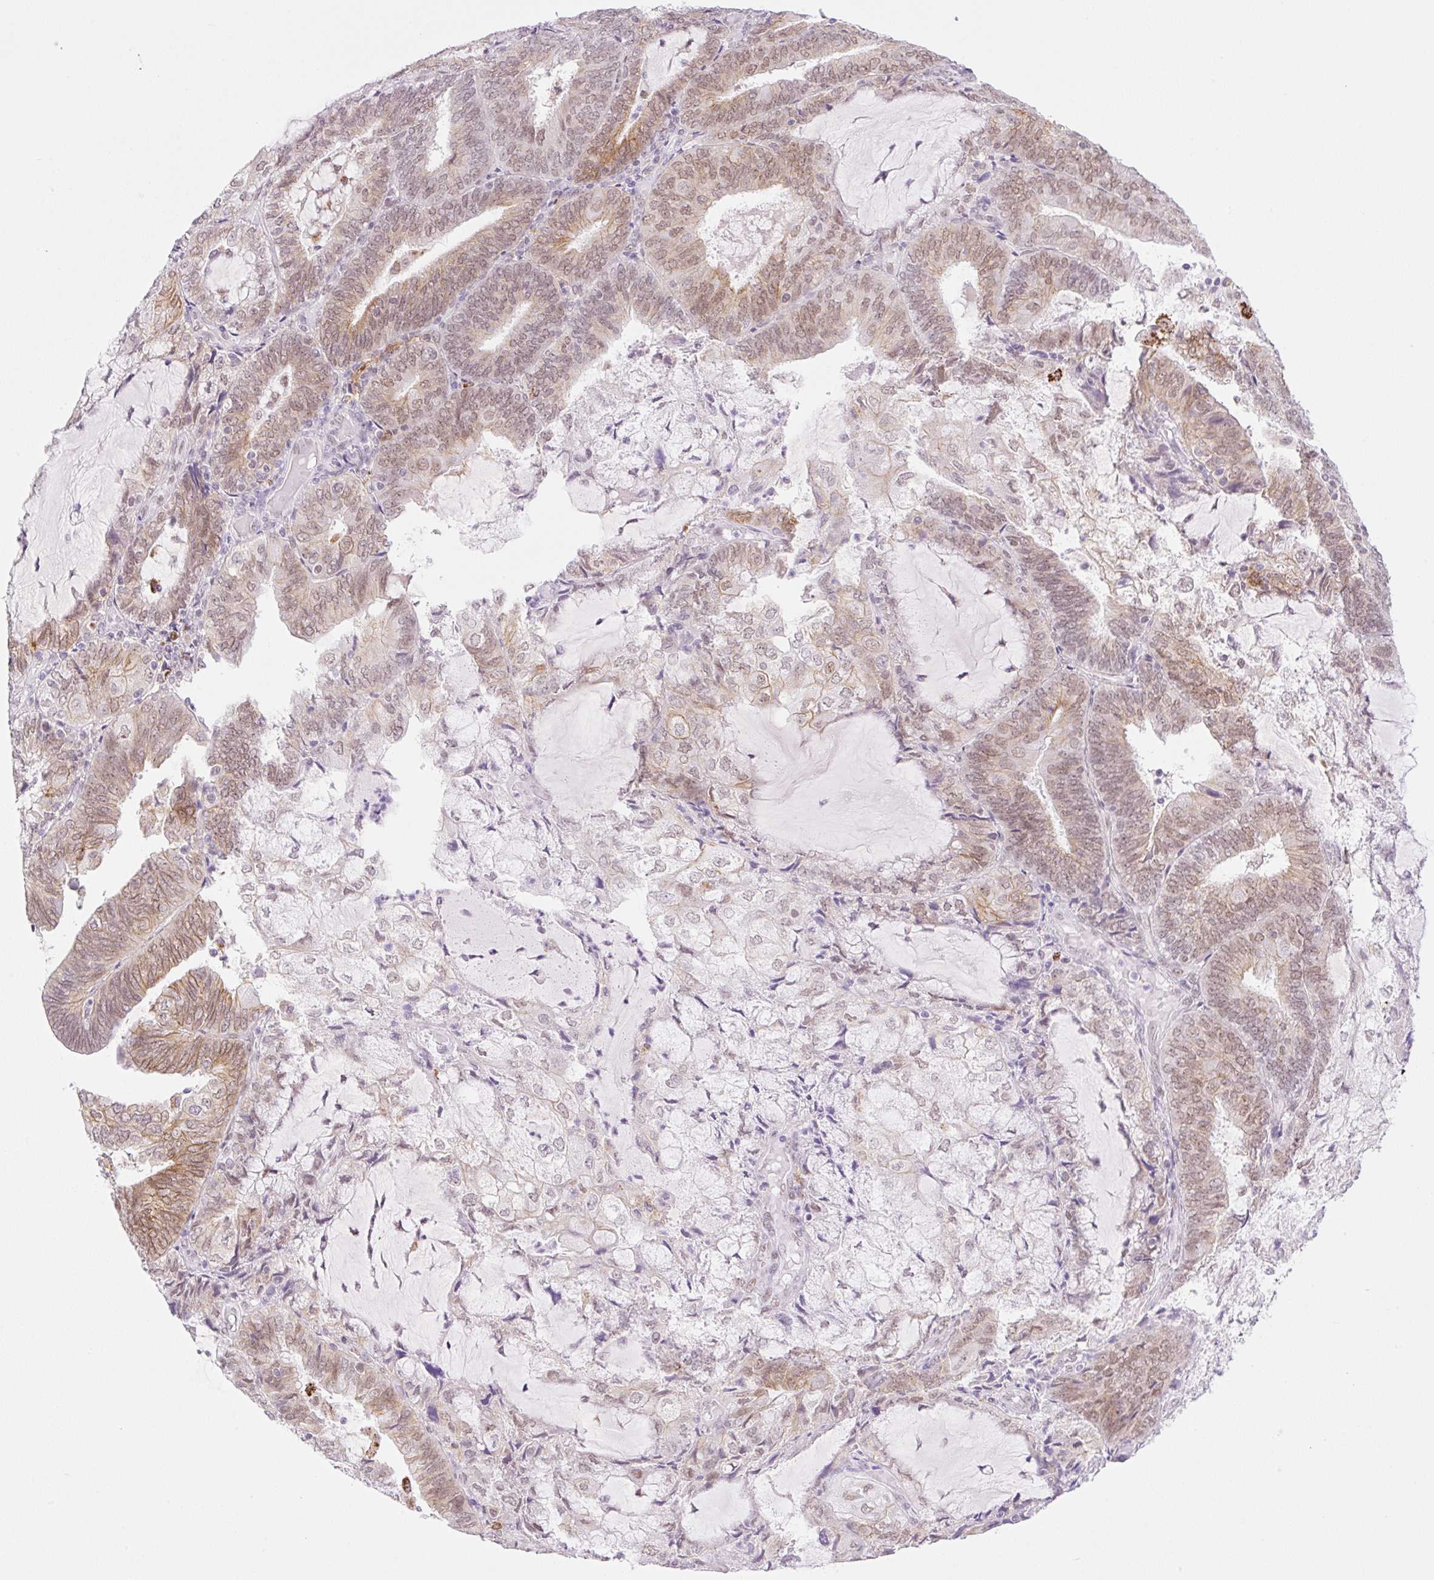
{"staining": {"intensity": "moderate", "quantity": "25%-75%", "location": "cytoplasmic/membranous,nuclear"}, "tissue": "endometrial cancer", "cell_type": "Tumor cells", "image_type": "cancer", "snomed": [{"axis": "morphology", "description": "Adenocarcinoma, NOS"}, {"axis": "topography", "description": "Endometrium"}], "caption": "Immunohistochemistry (DAB) staining of endometrial cancer (adenocarcinoma) reveals moderate cytoplasmic/membranous and nuclear protein staining in about 25%-75% of tumor cells.", "gene": "PALM3", "patient": {"sex": "female", "age": 81}}